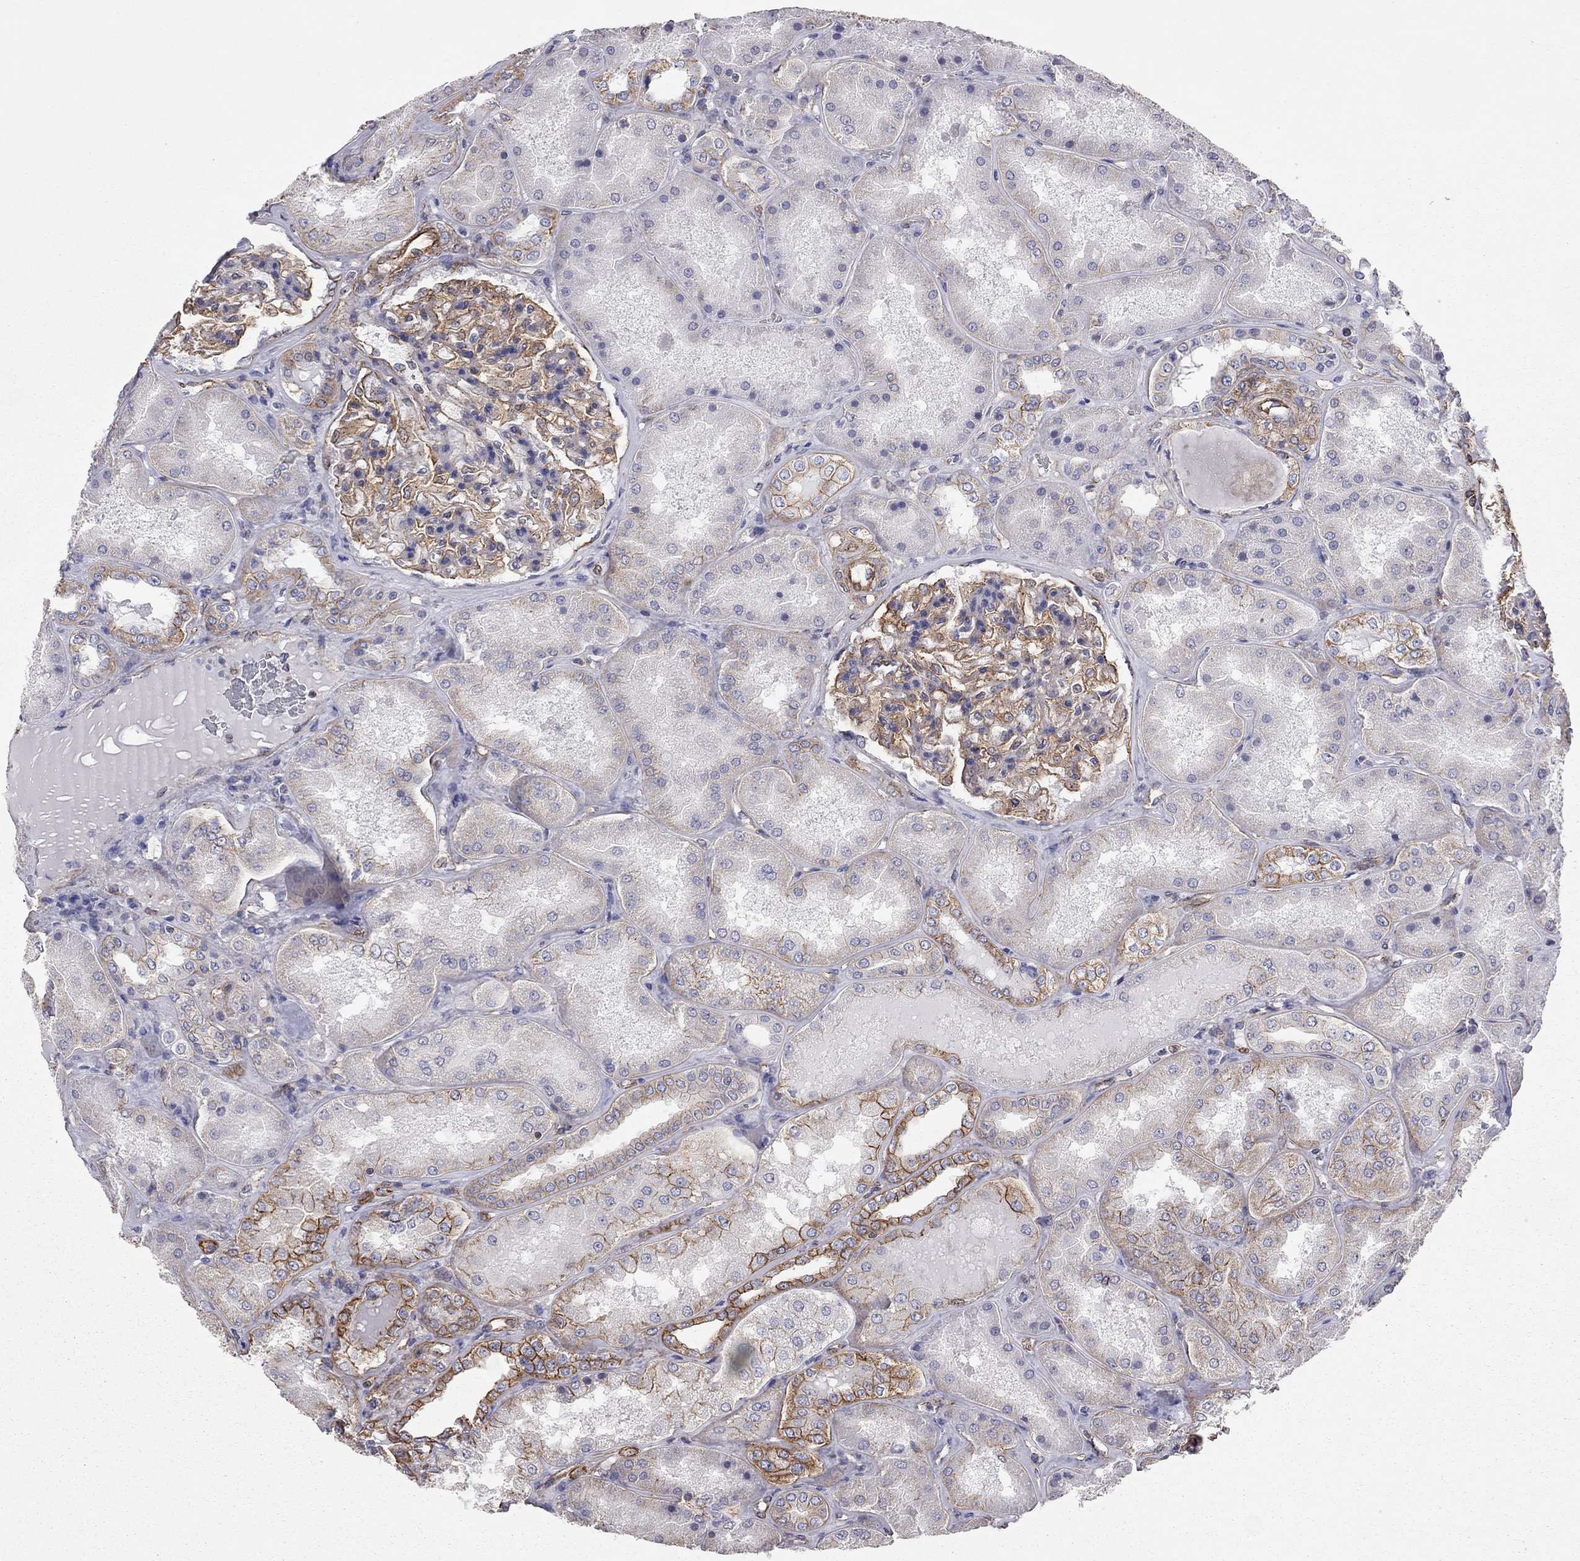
{"staining": {"intensity": "moderate", "quantity": "25%-75%", "location": "cytoplasmic/membranous"}, "tissue": "kidney", "cell_type": "Cells in glomeruli", "image_type": "normal", "snomed": [{"axis": "morphology", "description": "Normal tissue, NOS"}, {"axis": "topography", "description": "Kidney"}], "caption": "Brown immunohistochemical staining in benign human kidney demonstrates moderate cytoplasmic/membranous positivity in approximately 25%-75% of cells in glomeruli. Using DAB (brown) and hematoxylin (blue) stains, captured at high magnification using brightfield microscopy.", "gene": "BICDL2", "patient": {"sex": "female", "age": 56}}